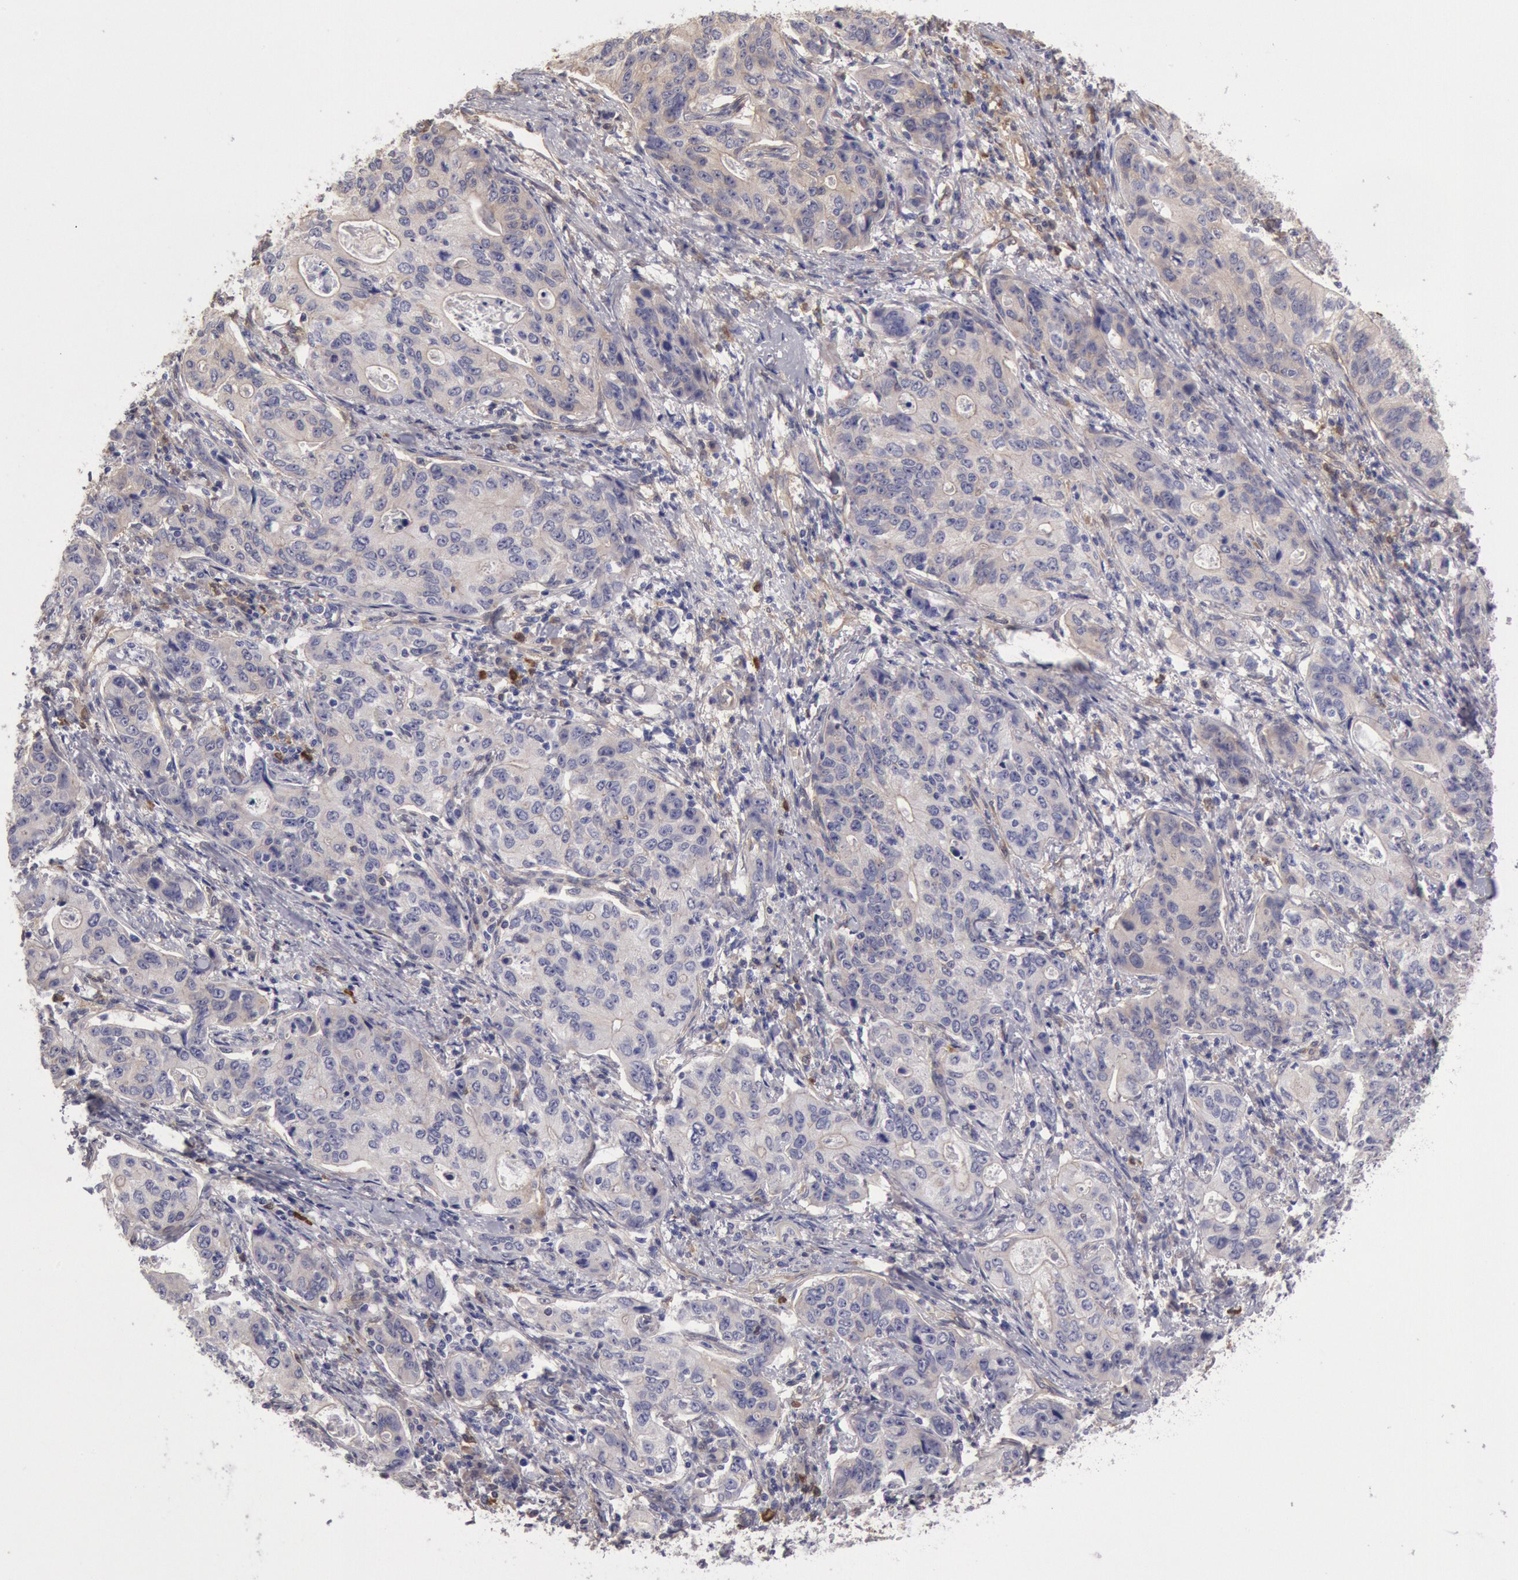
{"staining": {"intensity": "negative", "quantity": "none", "location": "none"}, "tissue": "stomach cancer", "cell_type": "Tumor cells", "image_type": "cancer", "snomed": [{"axis": "morphology", "description": "Adenocarcinoma, NOS"}, {"axis": "topography", "description": "Esophagus"}, {"axis": "topography", "description": "Stomach"}], "caption": "DAB immunohistochemical staining of human stomach cancer exhibits no significant positivity in tumor cells.", "gene": "CCDC50", "patient": {"sex": "male", "age": 74}}